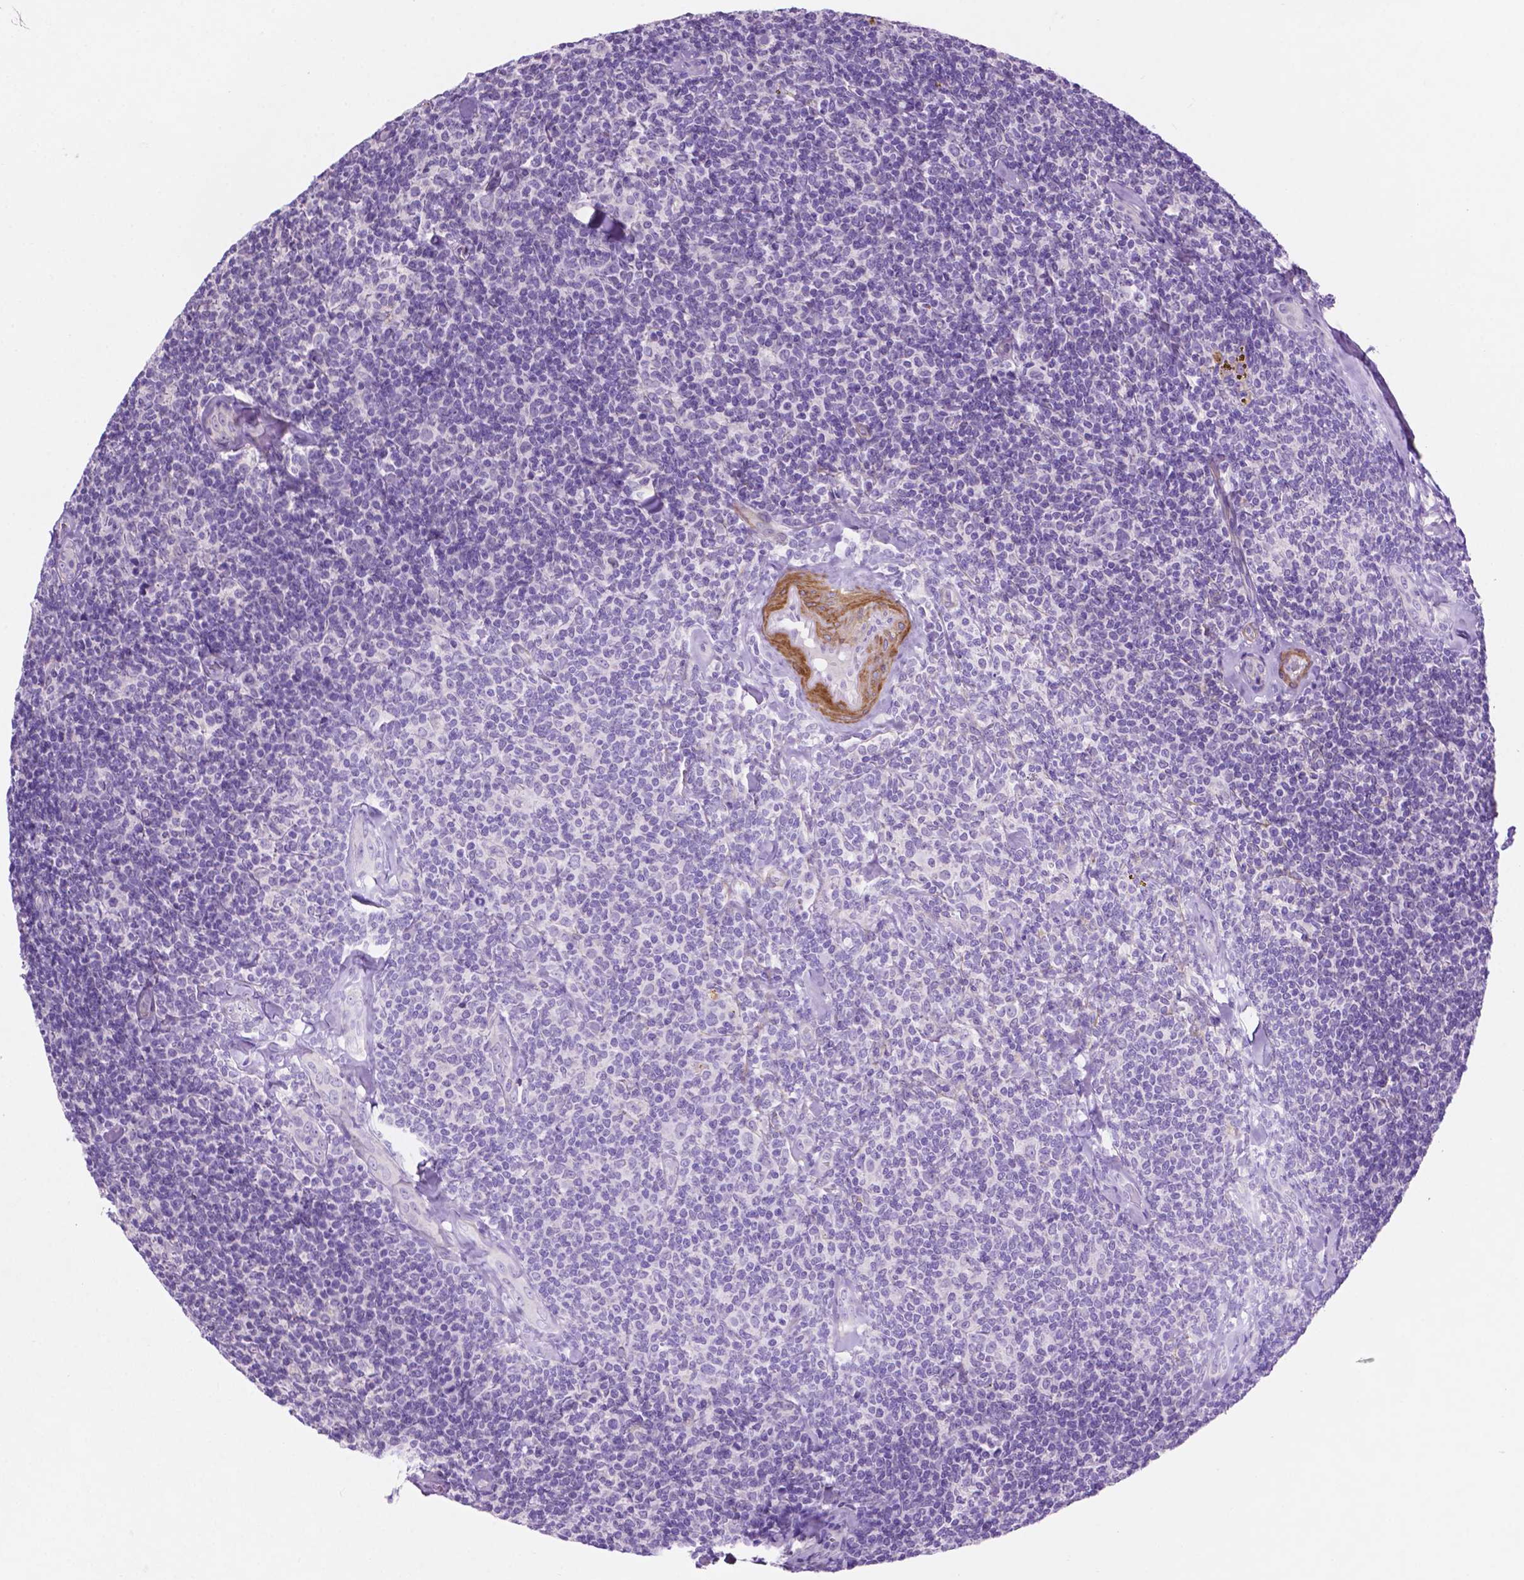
{"staining": {"intensity": "negative", "quantity": "none", "location": "none"}, "tissue": "lymphoma", "cell_type": "Tumor cells", "image_type": "cancer", "snomed": [{"axis": "morphology", "description": "Malignant lymphoma, non-Hodgkin's type, Low grade"}, {"axis": "topography", "description": "Lymph node"}], "caption": "Tumor cells show no significant expression in lymphoma.", "gene": "ASPG", "patient": {"sex": "female", "age": 56}}